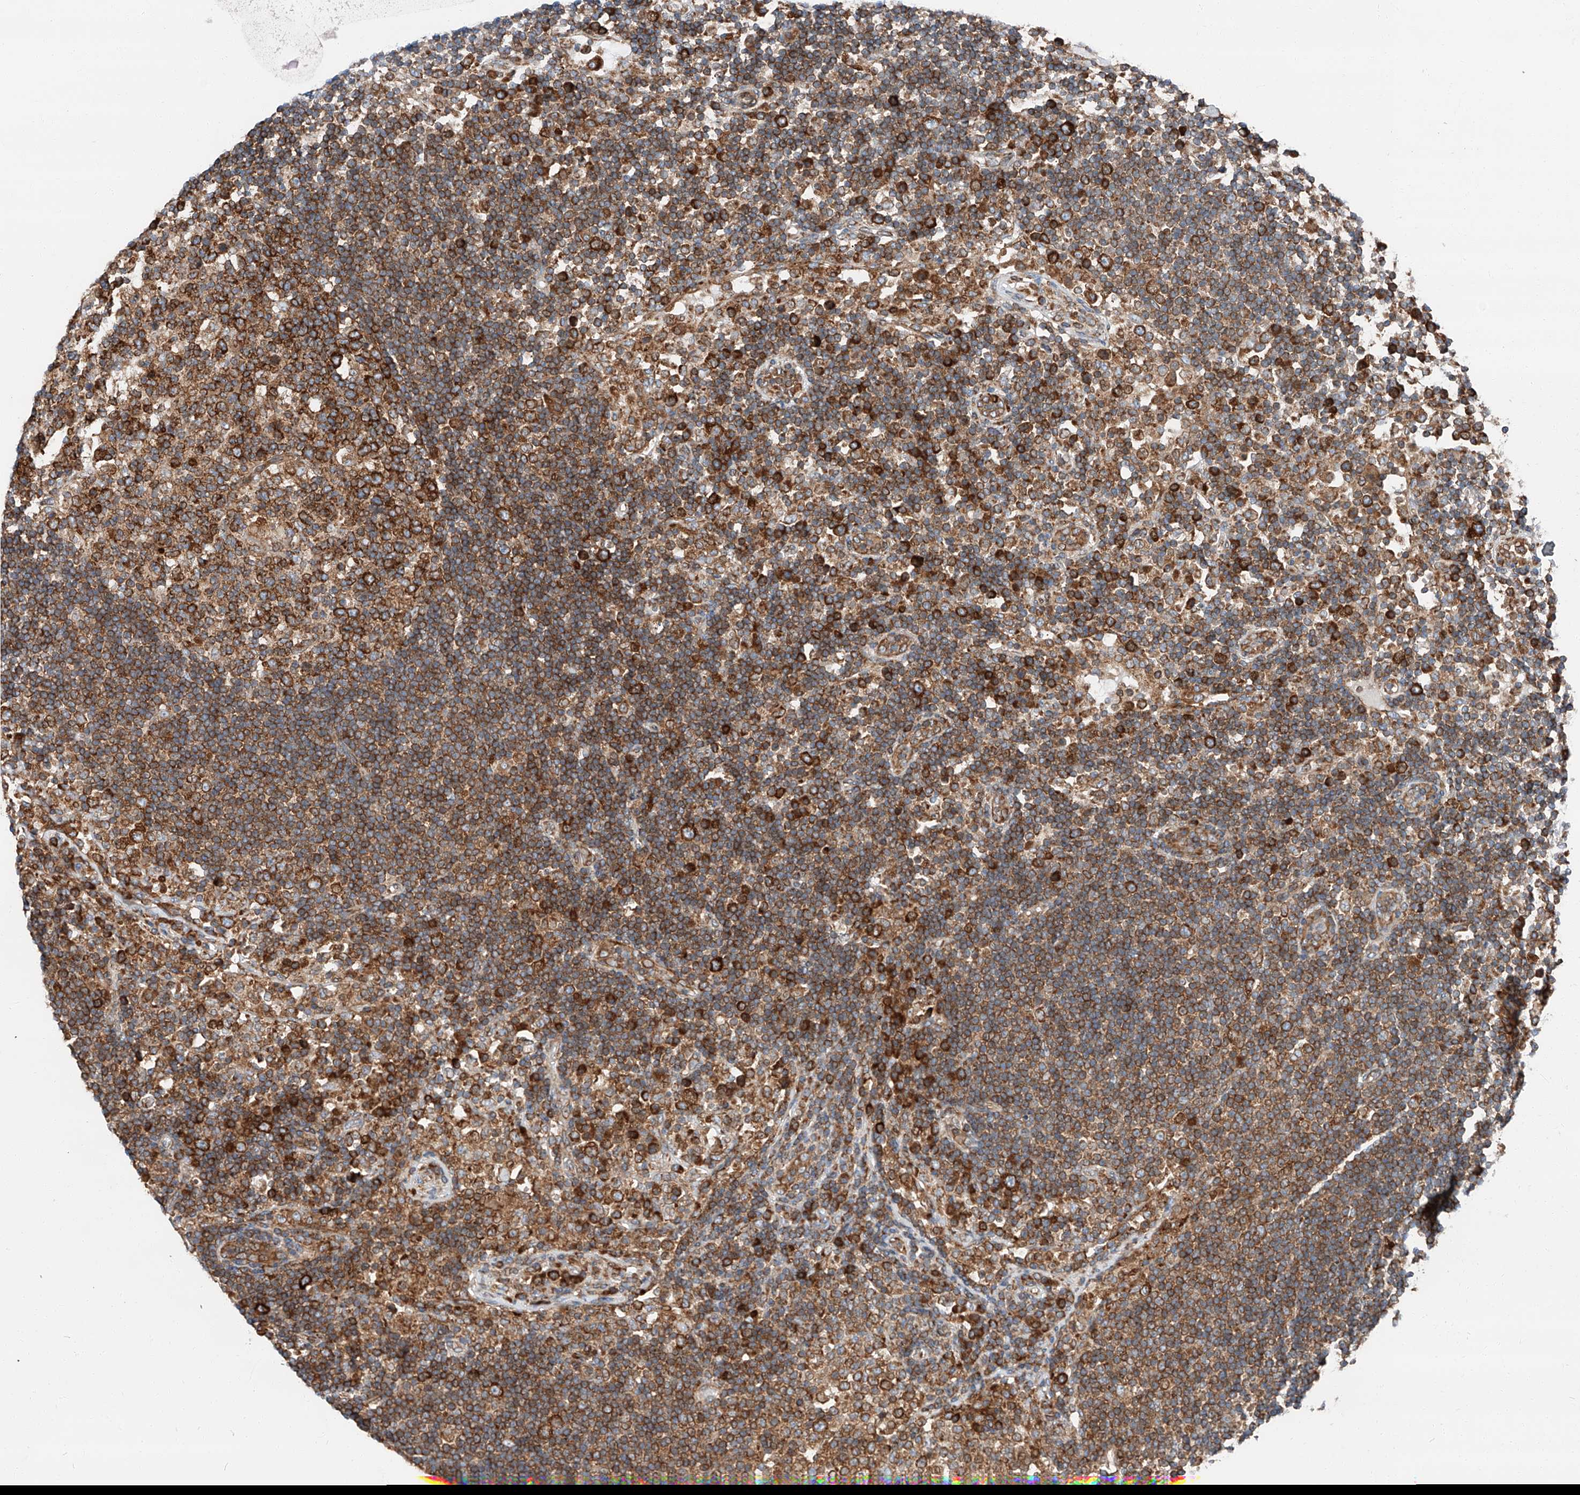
{"staining": {"intensity": "moderate", "quantity": ">75%", "location": "cytoplasmic/membranous"}, "tissue": "lymph node", "cell_type": "Germinal center cells", "image_type": "normal", "snomed": [{"axis": "morphology", "description": "Normal tissue, NOS"}, {"axis": "topography", "description": "Lymph node"}], "caption": "Lymph node stained with a protein marker shows moderate staining in germinal center cells.", "gene": "ZC3H15", "patient": {"sex": "female", "age": 53}}